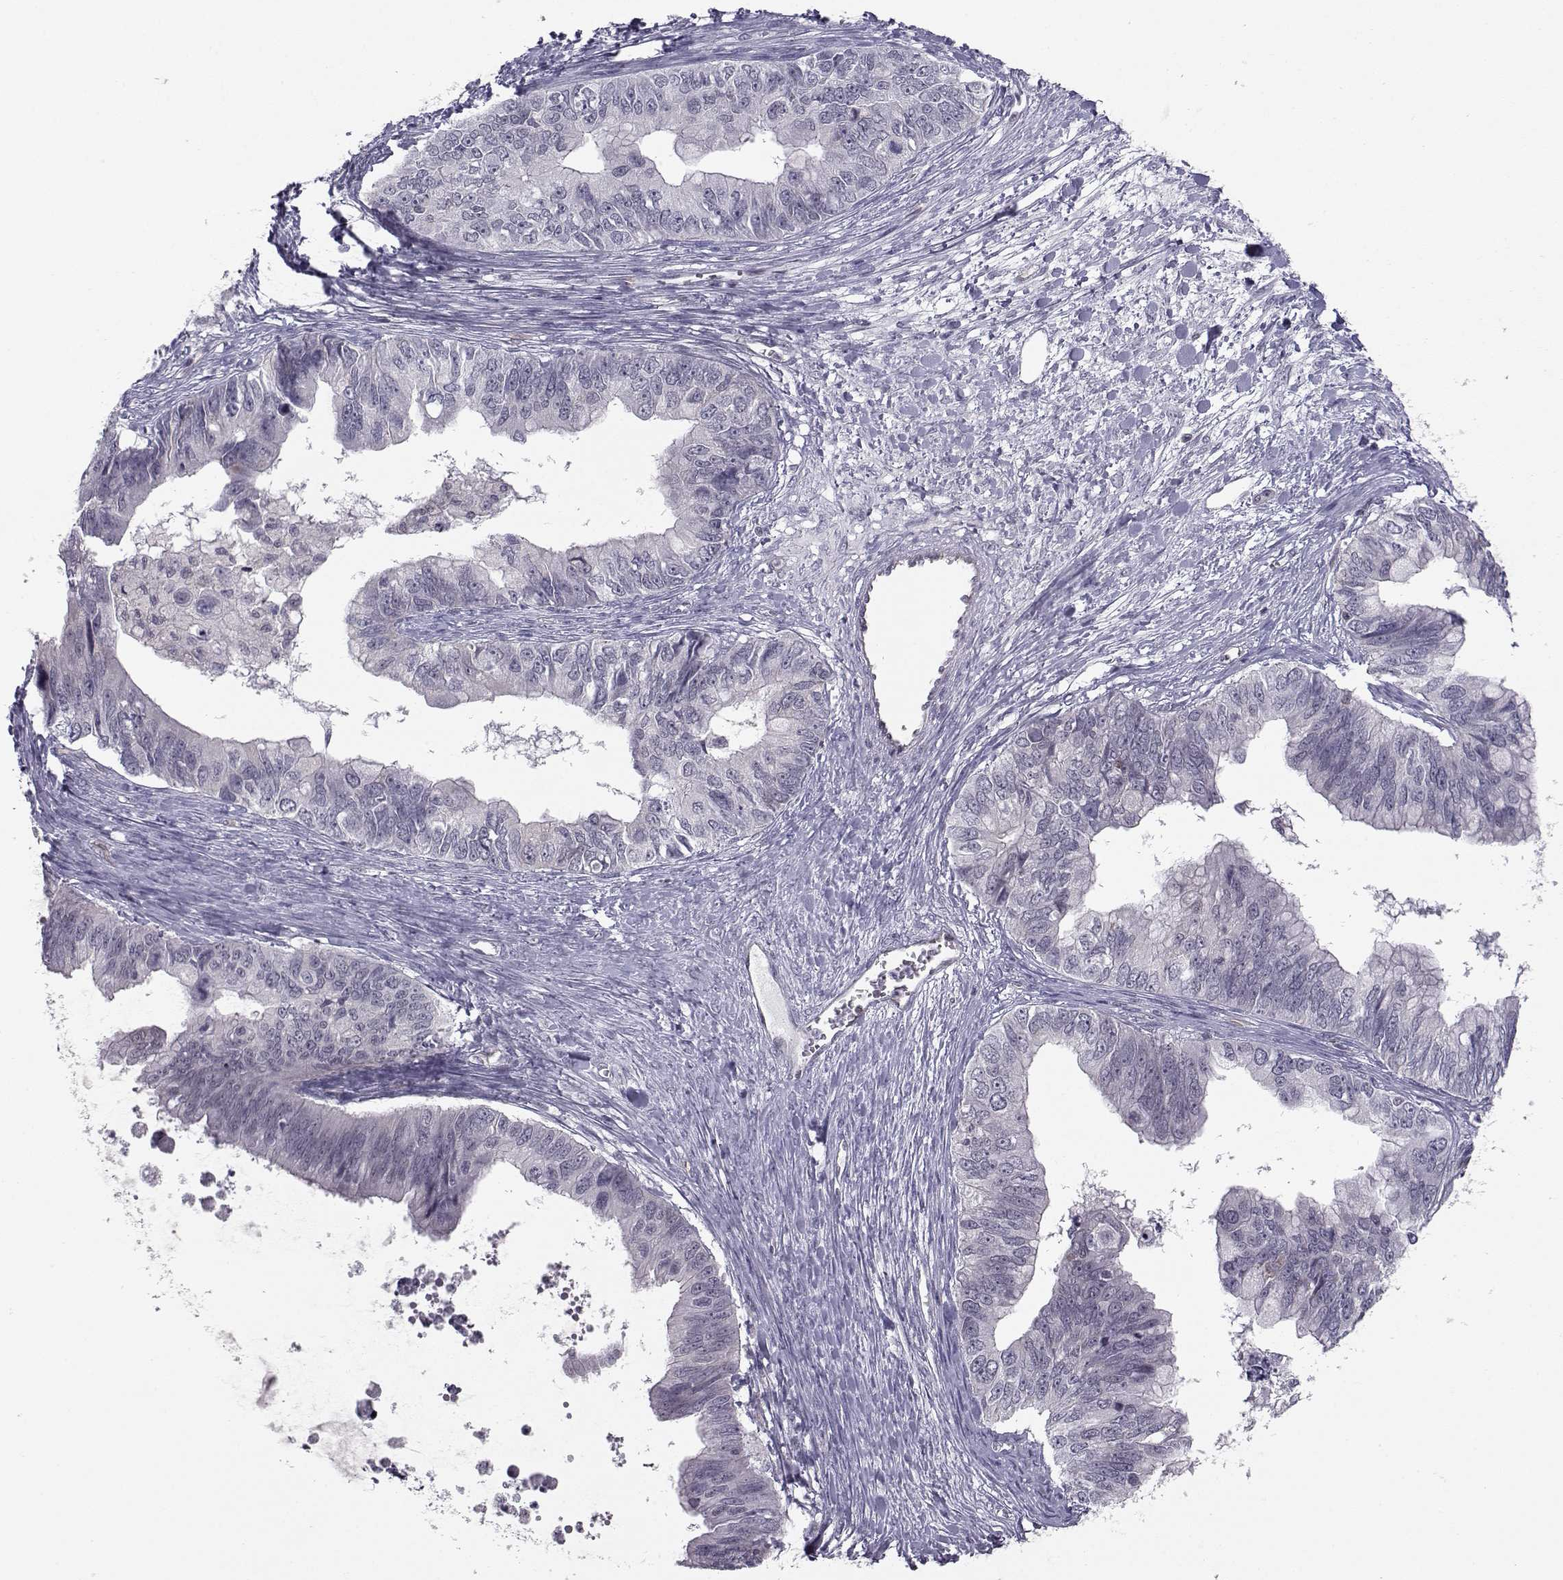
{"staining": {"intensity": "negative", "quantity": "none", "location": "none"}, "tissue": "ovarian cancer", "cell_type": "Tumor cells", "image_type": "cancer", "snomed": [{"axis": "morphology", "description": "Cystadenocarcinoma, mucinous, NOS"}, {"axis": "topography", "description": "Ovary"}], "caption": "This is a micrograph of IHC staining of ovarian cancer (mucinous cystadenocarcinoma), which shows no expression in tumor cells. (DAB IHC visualized using brightfield microscopy, high magnification).", "gene": "KIF13B", "patient": {"sex": "female", "age": 76}}